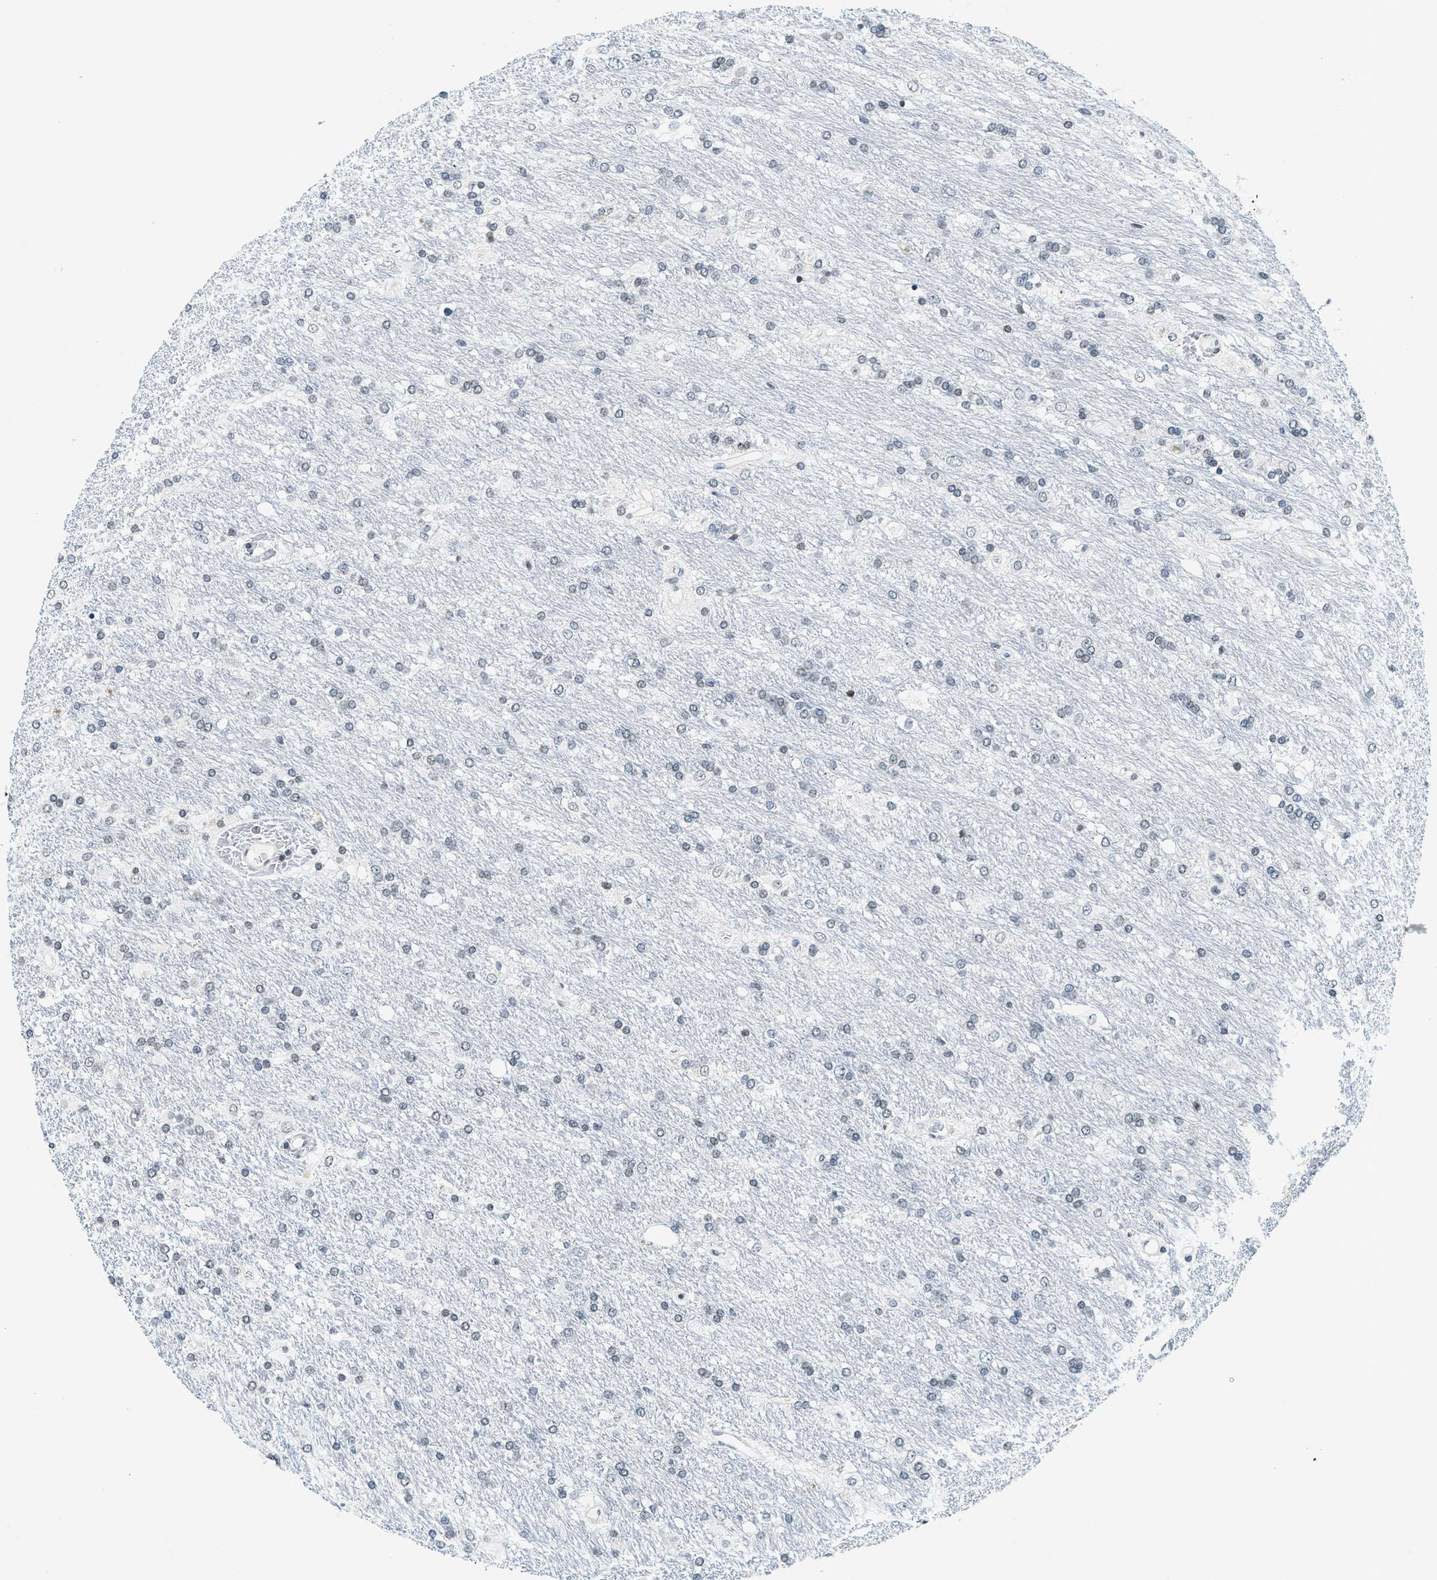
{"staining": {"intensity": "negative", "quantity": "none", "location": "none"}, "tissue": "glioma", "cell_type": "Tumor cells", "image_type": "cancer", "snomed": [{"axis": "morphology", "description": "Glioma, malignant, Low grade"}, {"axis": "topography", "description": "Brain"}], "caption": "Tumor cells show no significant staining in malignant low-grade glioma. (DAB (3,3'-diaminobenzidine) immunohistochemistry with hematoxylin counter stain).", "gene": "UVRAG", "patient": {"sex": "male", "age": 77}}